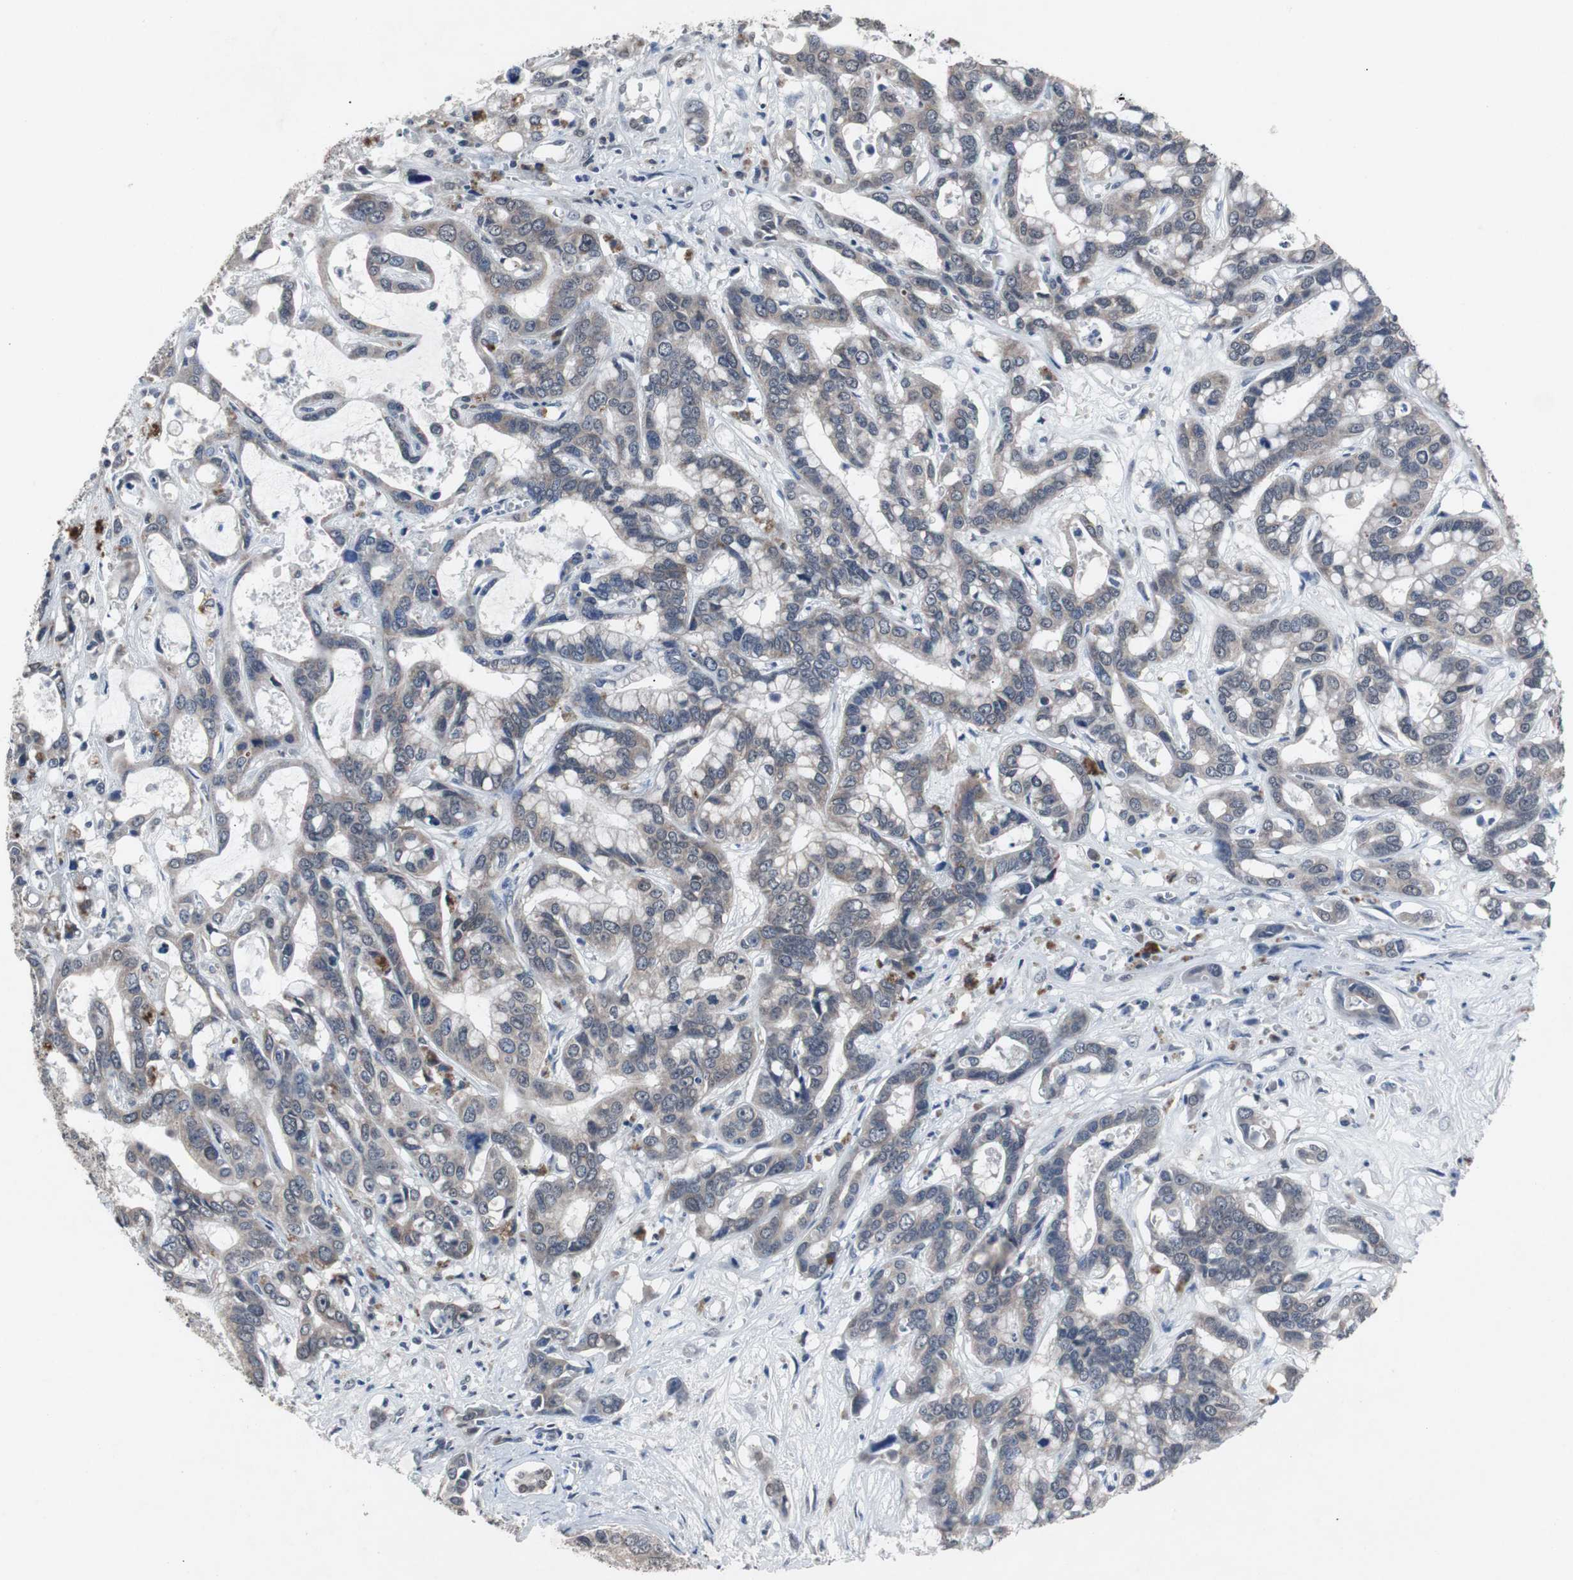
{"staining": {"intensity": "weak", "quantity": ">75%", "location": "cytoplasmic/membranous"}, "tissue": "liver cancer", "cell_type": "Tumor cells", "image_type": "cancer", "snomed": [{"axis": "morphology", "description": "Cholangiocarcinoma"}, {"axis": "topography", "description": "Liver"}], "caption": "Cholangiocarcinoma (liver) was stained to show a protein in brown. There is low levels of weak cytoplasmic/membranous positivity in about >75% of tumor cells.", "gene": "RBM47", "patient": {"sex": "female", "age": 65}}